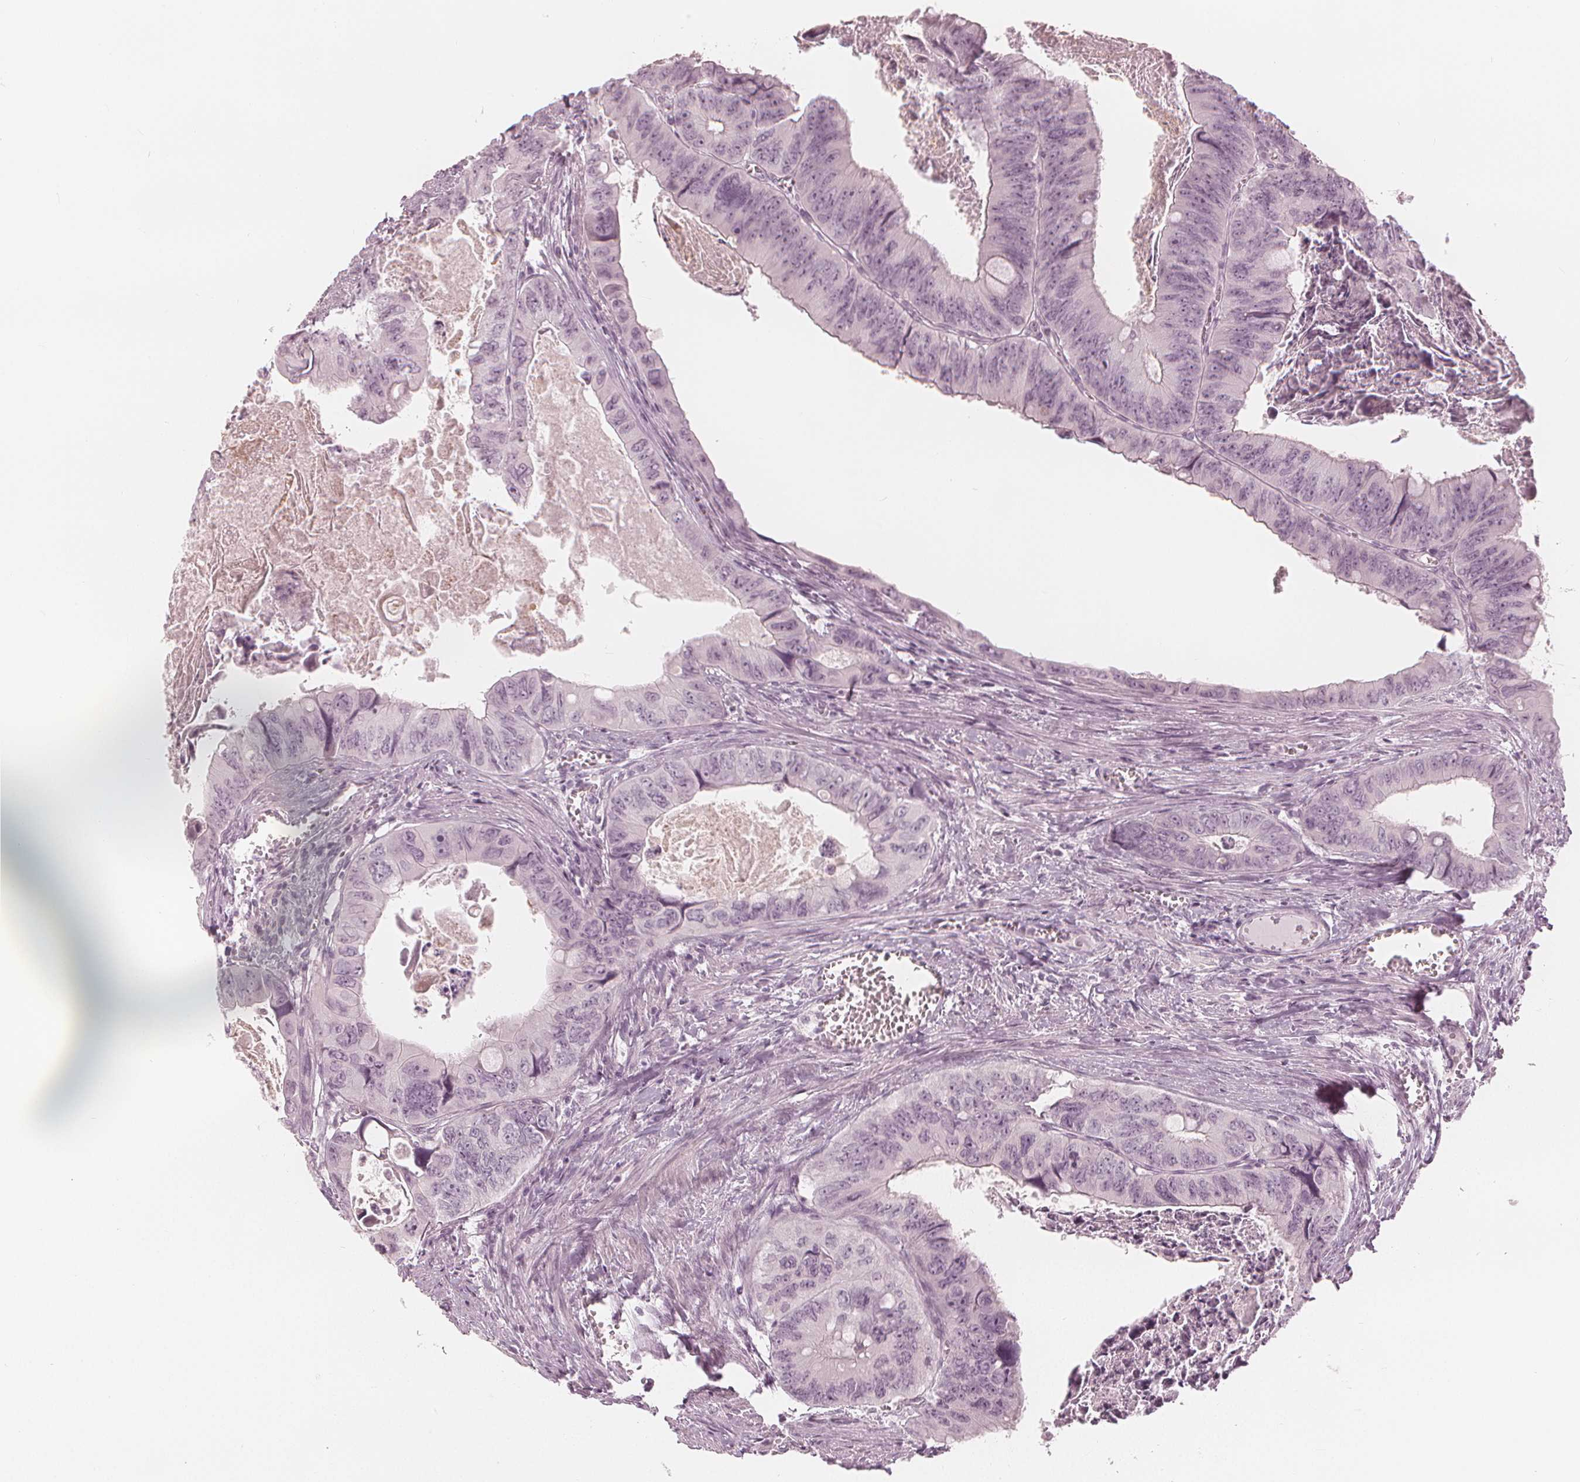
{"staining": {"intensity": "negative", "quantity": "none", "location": "none"}, "tissue": "colorectal cancer", "cell_type": "Tumor cells", "image_type": "cancer", "snomed": [{"axis": "morphology", "description": "Adenocarcinoma, NOS"}, {"axis": "topography", "description": "Colon"}], "caption": "Adenocarcinoma (colorectal) stained for a protein using immunohistochemistry (IHC) exhibits no positivity tumor cells.", "gene": "PAEP", "patient": {"sex": "female", "age": 84}}